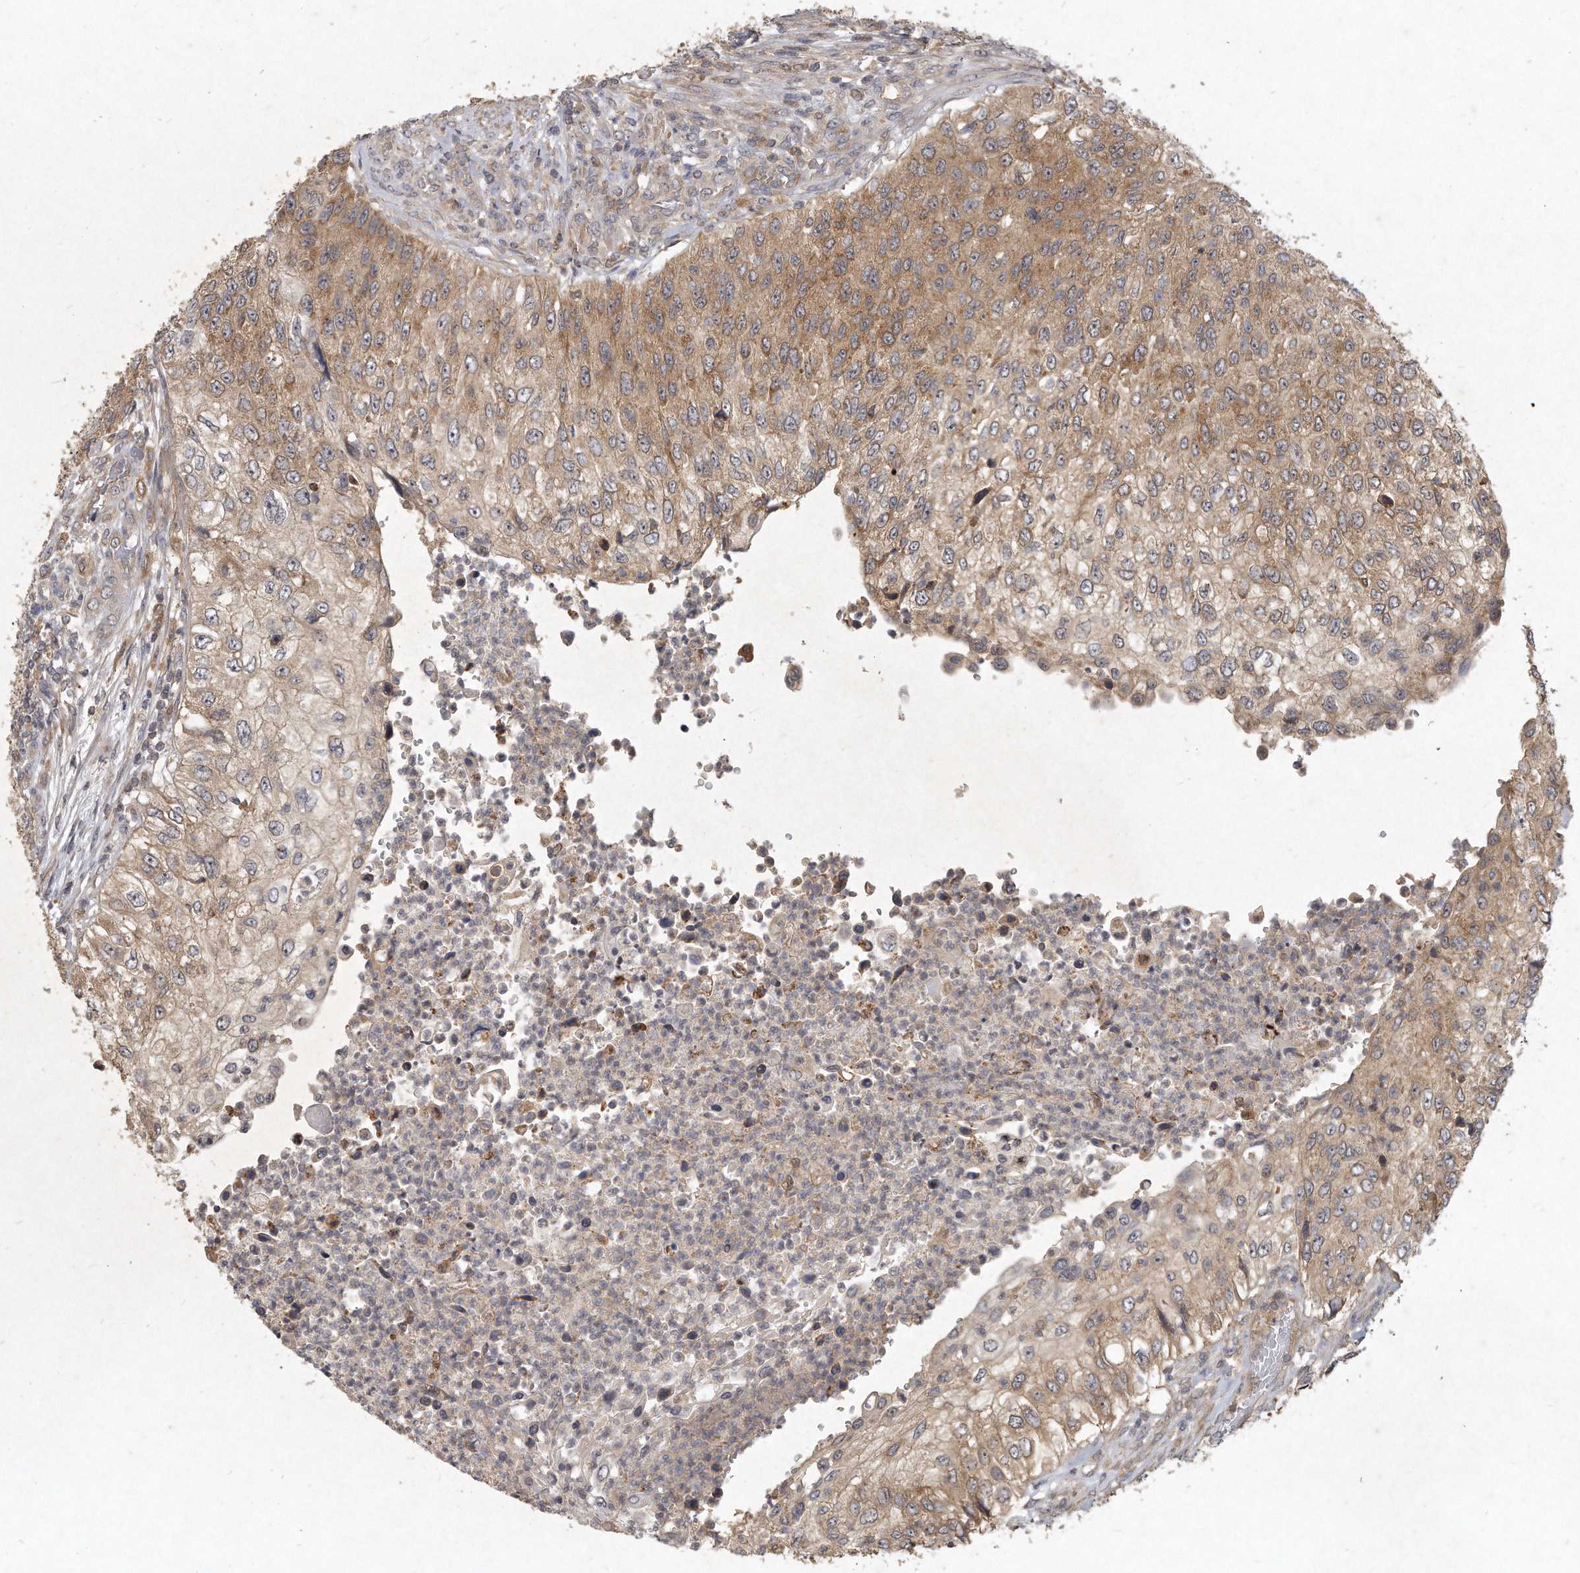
{"staining": {"intensity": "moderate", "quantity": ">75%", "location": "cytoplasmic/membranous"}, "tissue": "urothelial cancer", "cell_type": "Tumor cells", "image_type": "cancer", "snomed": [{"axis": "morphology", "description": "Urothelial carcinoma, High grade"}, {"axis": "topography", "description": "Urinary bladder"}], "caption": "Human urothelial carcinoma (high-grade) stained with a brown dye reveals moderate cytoplasmic/membranous positive expression in approximately >75% of tumor cells.", "gene": "LGALS8", "patient": {"sex": "female", "age": 60}}